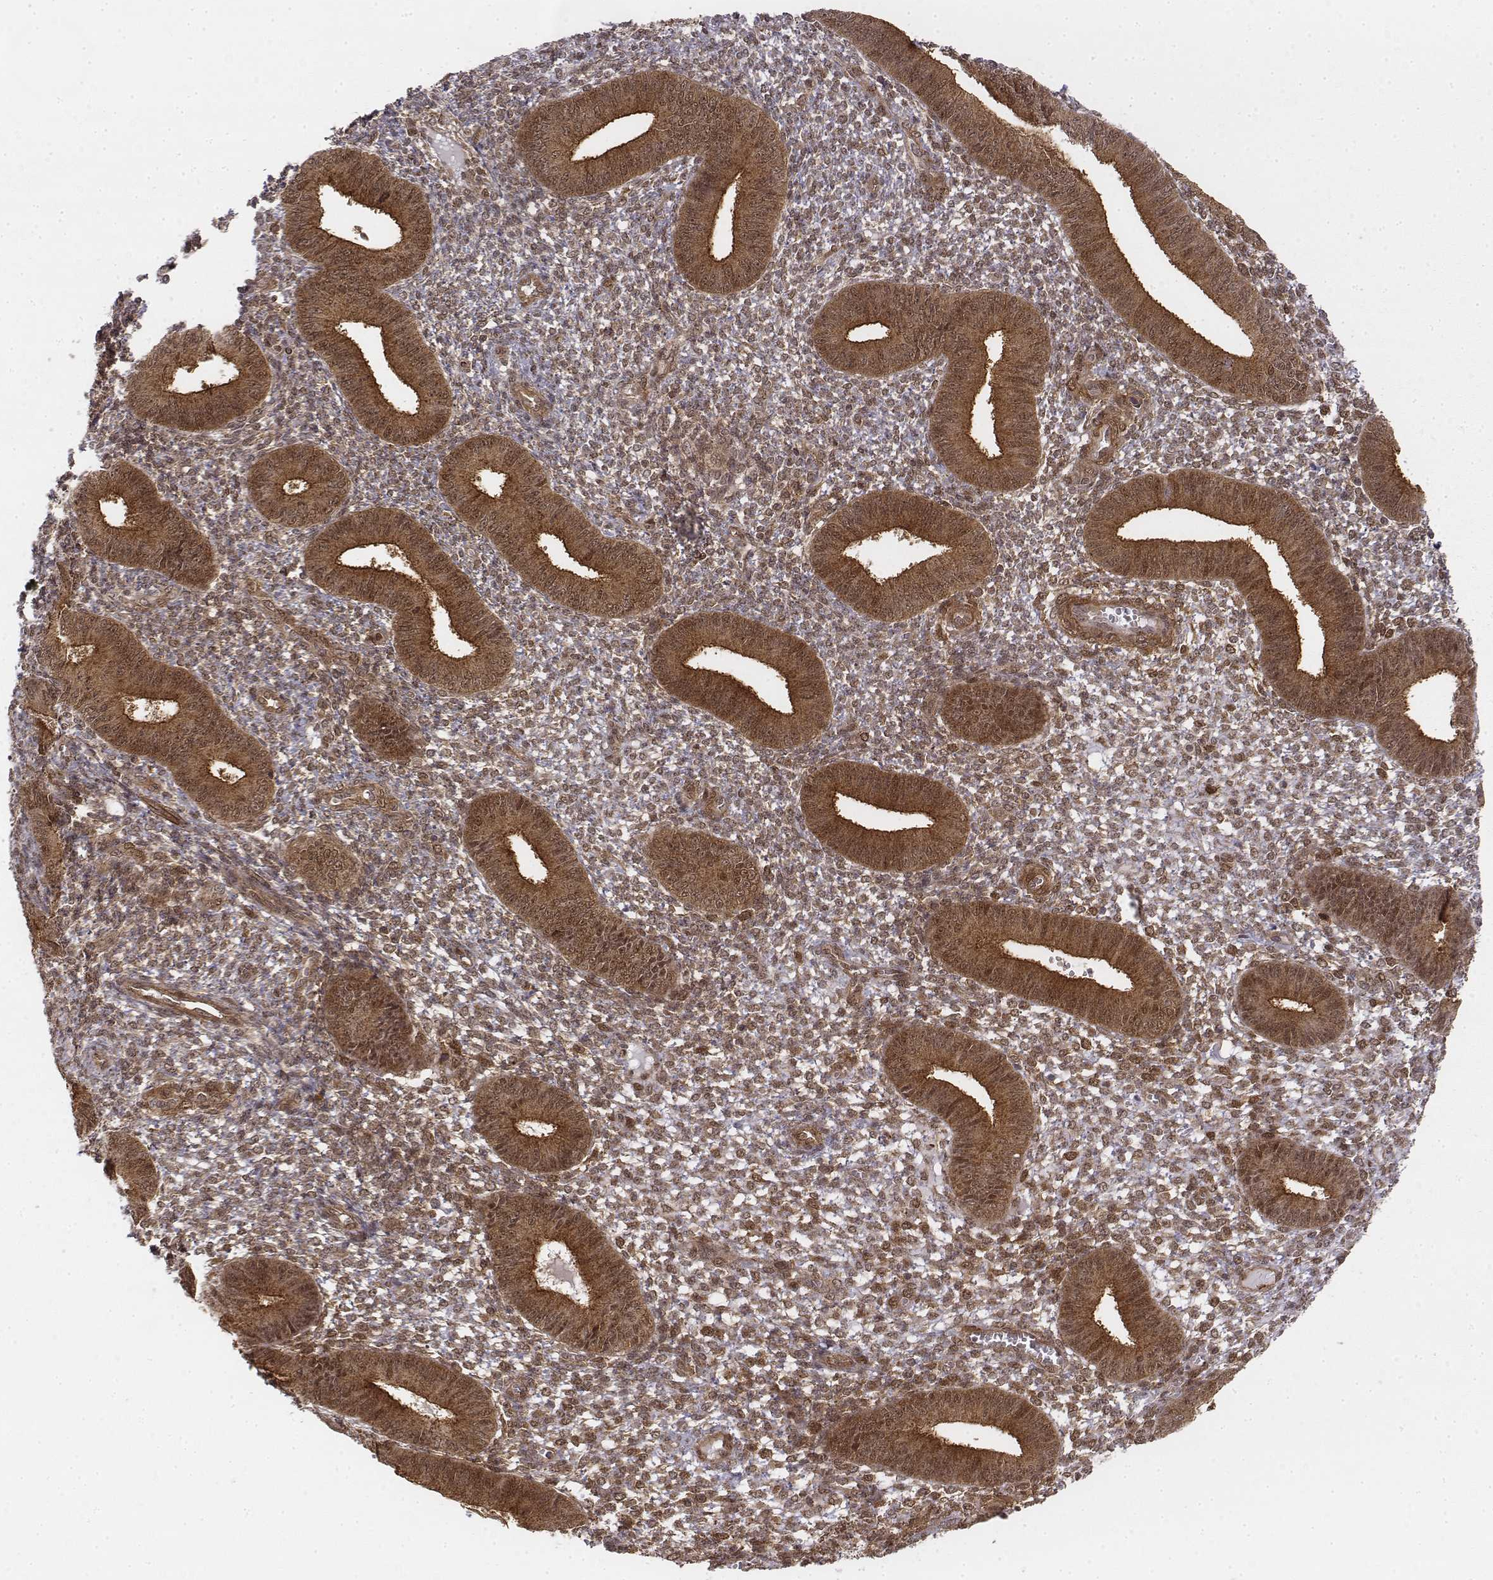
{"staining": {"intensity": "moderate", "quantity": ">75%", "location": "cytoplasmic/membranous,nuclear"}, "tissue": "endometrium", "cell_type": "Cells in endometrial stroma", "image_type": "normal", "snomed": [{"axis": "morphology", "description": "Normal tissue, NOS"}, {"axis": "topography", "description": "Endometrium"}], "caption": "This photomicrograph exhibits normal endometrium stained with immunohistochemistry to label a protein in brown. The cytoplasmic/membranous,nuclear of cells in endometrial stroma show moderate positivity for the protein. Nuclei are counter-stained blue.", "gene": "ZFYVE19", "patient": {"sex": "female", "age": 42}}